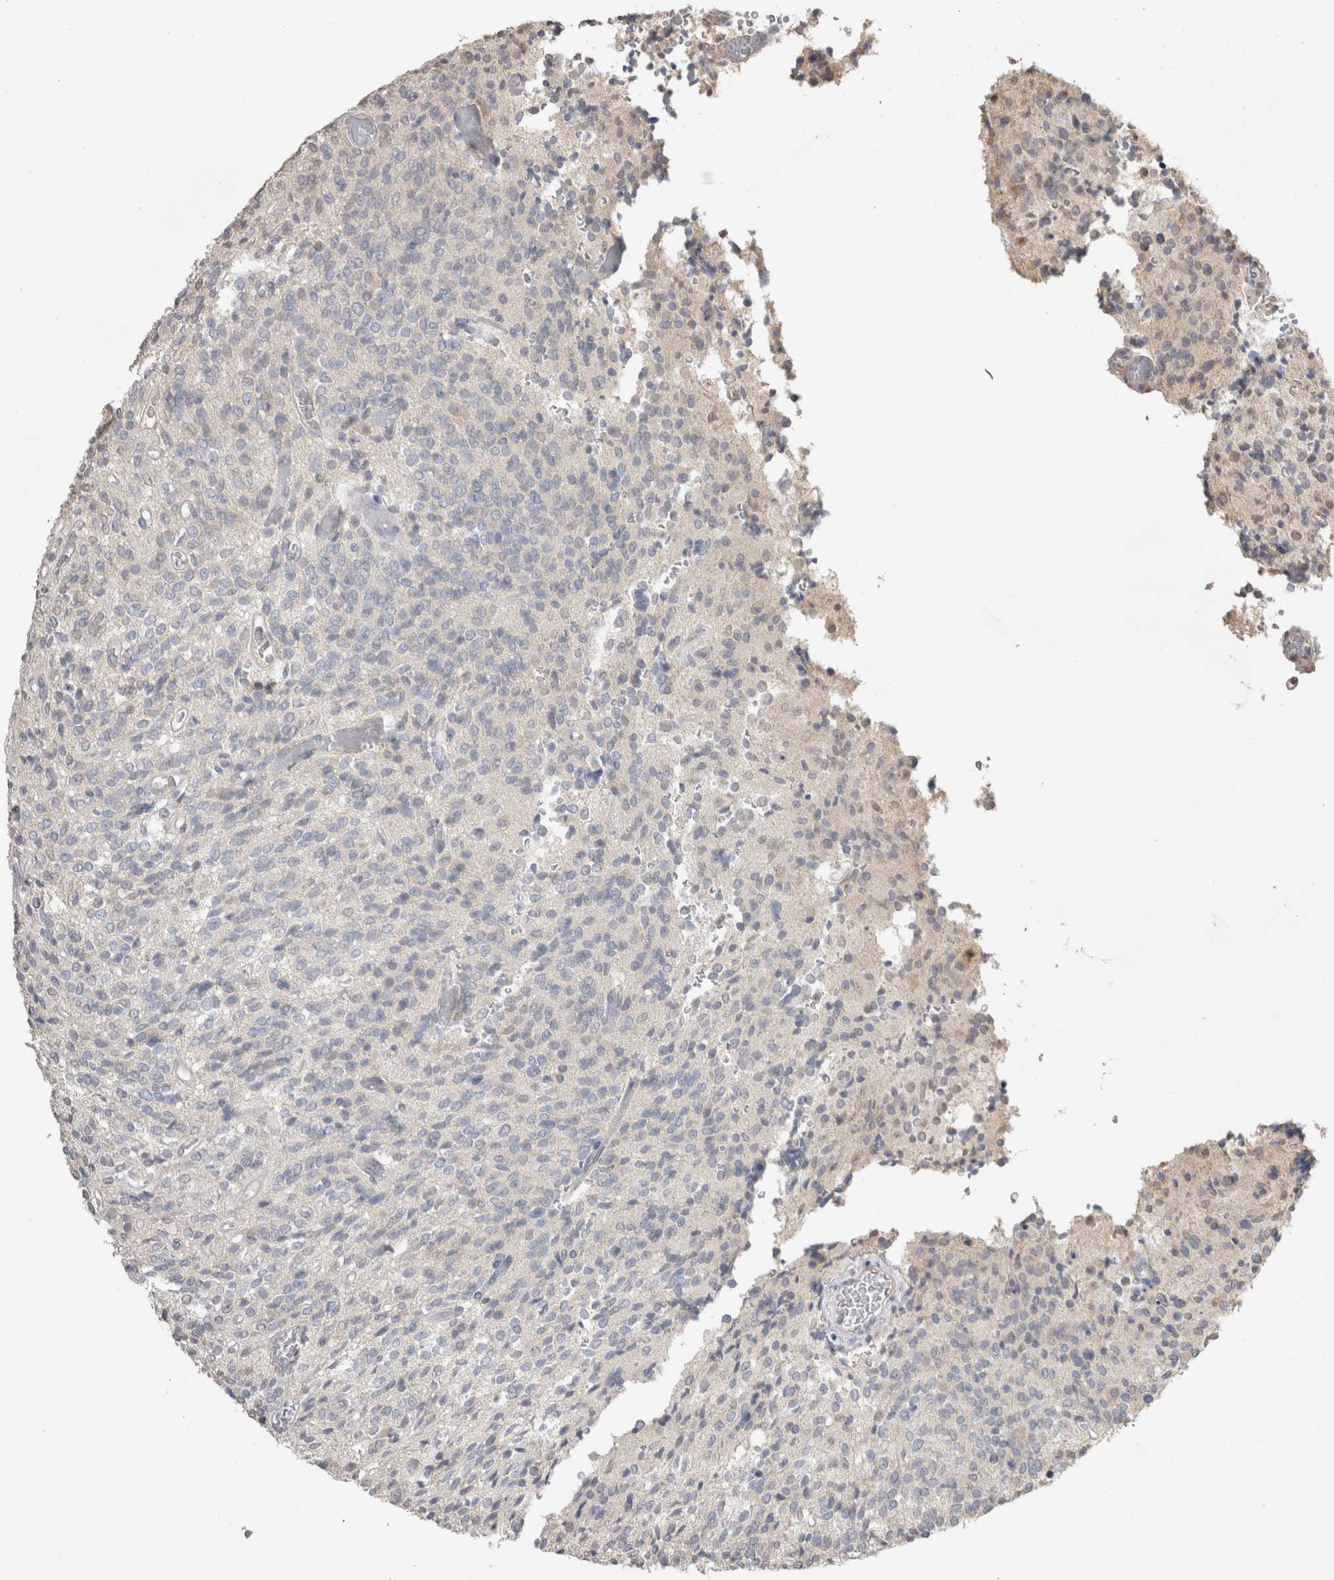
{"staining": {"intensity": "negative", "quantity": "none", "location": "none"}, "tissue": "glioma", "cell_type": "Tumor cells", "image_type": "cancer", "snomed": [{"axis": "morphology", "description": "Glioma, malignant, High grade"}, {"axis": "topography", "description": "Brain"}], "caption": "This is an immunohistochemistry (IHC) image of glioma. There is no expression in tumor cells.", "gene": "NAALADL2", "patient": {"sex": "male", "age": 34}}